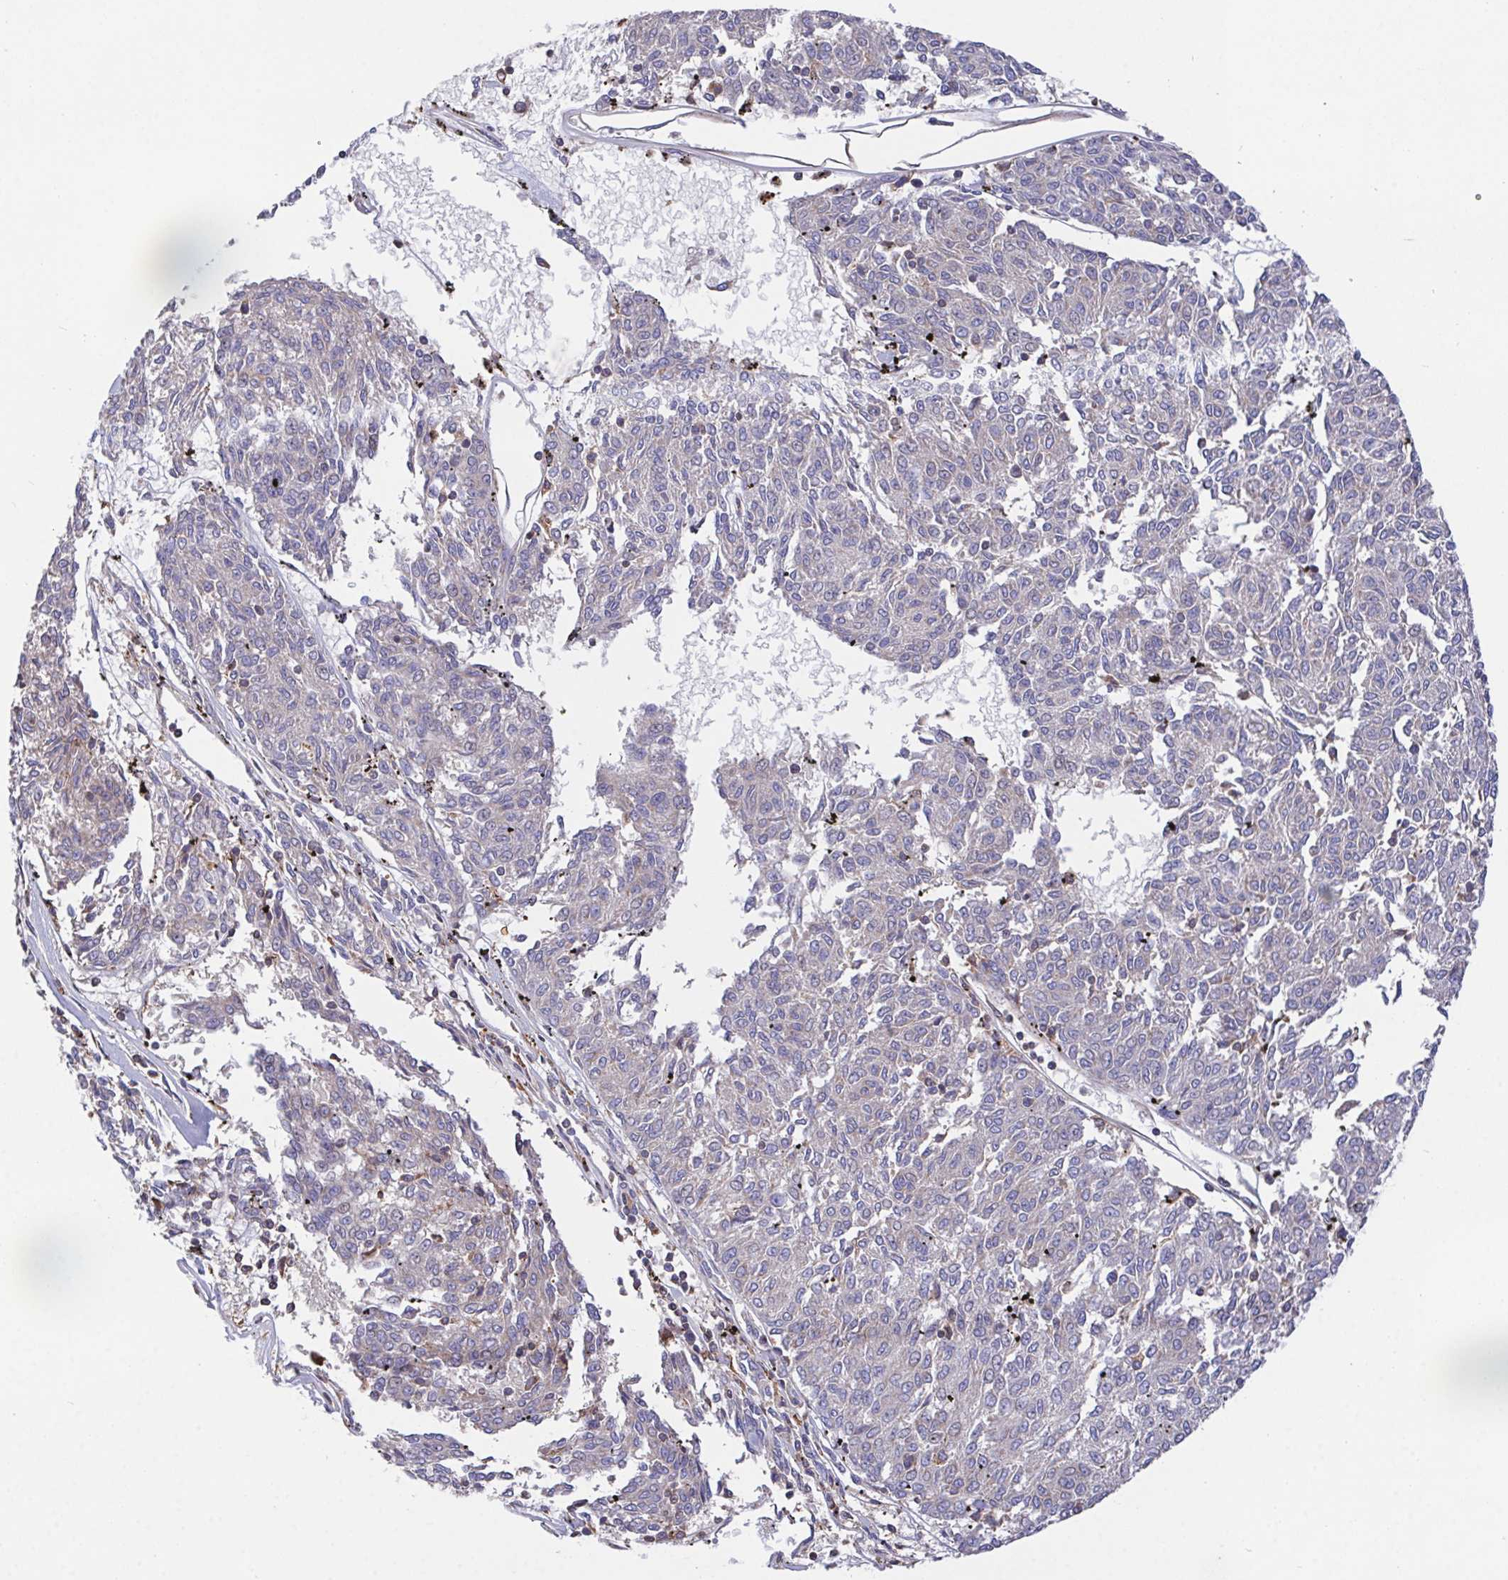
{"staining": {"intensity": "weak", "quantity": "<25%", "location": "cytoplasmic/membranous"}, "tissue": "melanoma", "cell_type": "Tumor cells", "image_type": "cancer", "snomed": [{"axis": "morphology", "description": "Malignant melanoma, NOS"}, {"axis": "topography", "description": "Skin"}], "caption": "High power microscopy micrograph of an IHC image of melanoma, revealing no significant positivity in tumor cells. (Brightfield microscopy of DAB immunohistochemistry (IHC) at high magnification).", "gene": "FAM241A", "patient": {"sex": "female", "age": 72}}